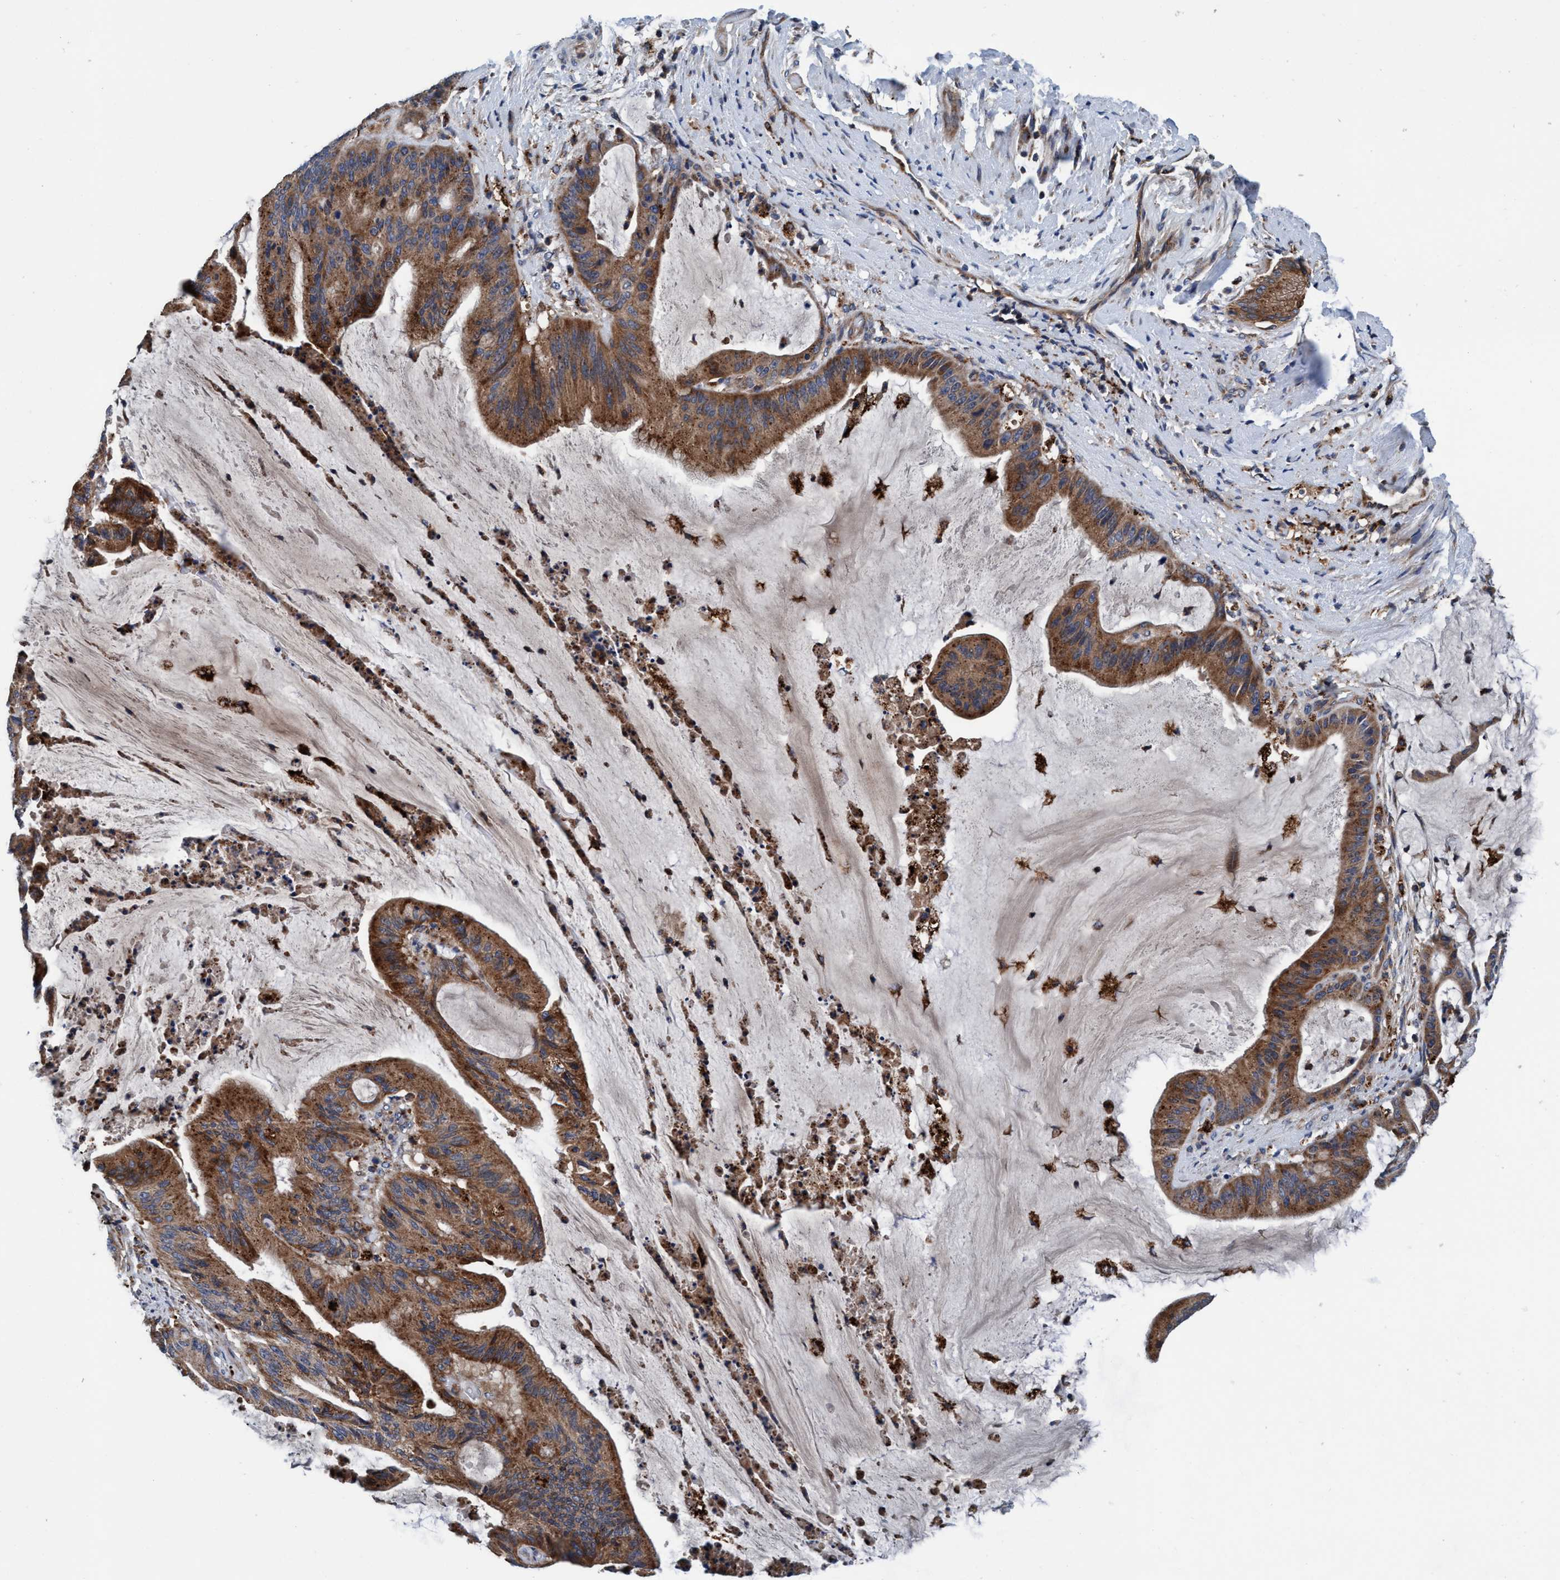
{"staining": {"intensity": "moderate", "quantity": ">75%", "location": "cytoplasmic/membranous"}, "tissue": "liver cancer", "cell_type": "Tumor cells", "image_type": "cancer", "snomed": [{"axis": "morphology", "description": "Normal tissue, NOS"}, {"axis": "morphology", "description": "Cholangiocarcinoma"}, {"axis": "topography", "description": "Liver"}, {"axis": "topography", "description": "Peripheral nerve tissue"}], "caption": "About >75% of tumor cells in human liver cholangiocarcinoma exhibit moderate cytoplasmic/membranous protein staining as visualized by brown immunohistochemical staining.", "gene": "ENDOG", "patient": {"sex": "female", "age": 73}}